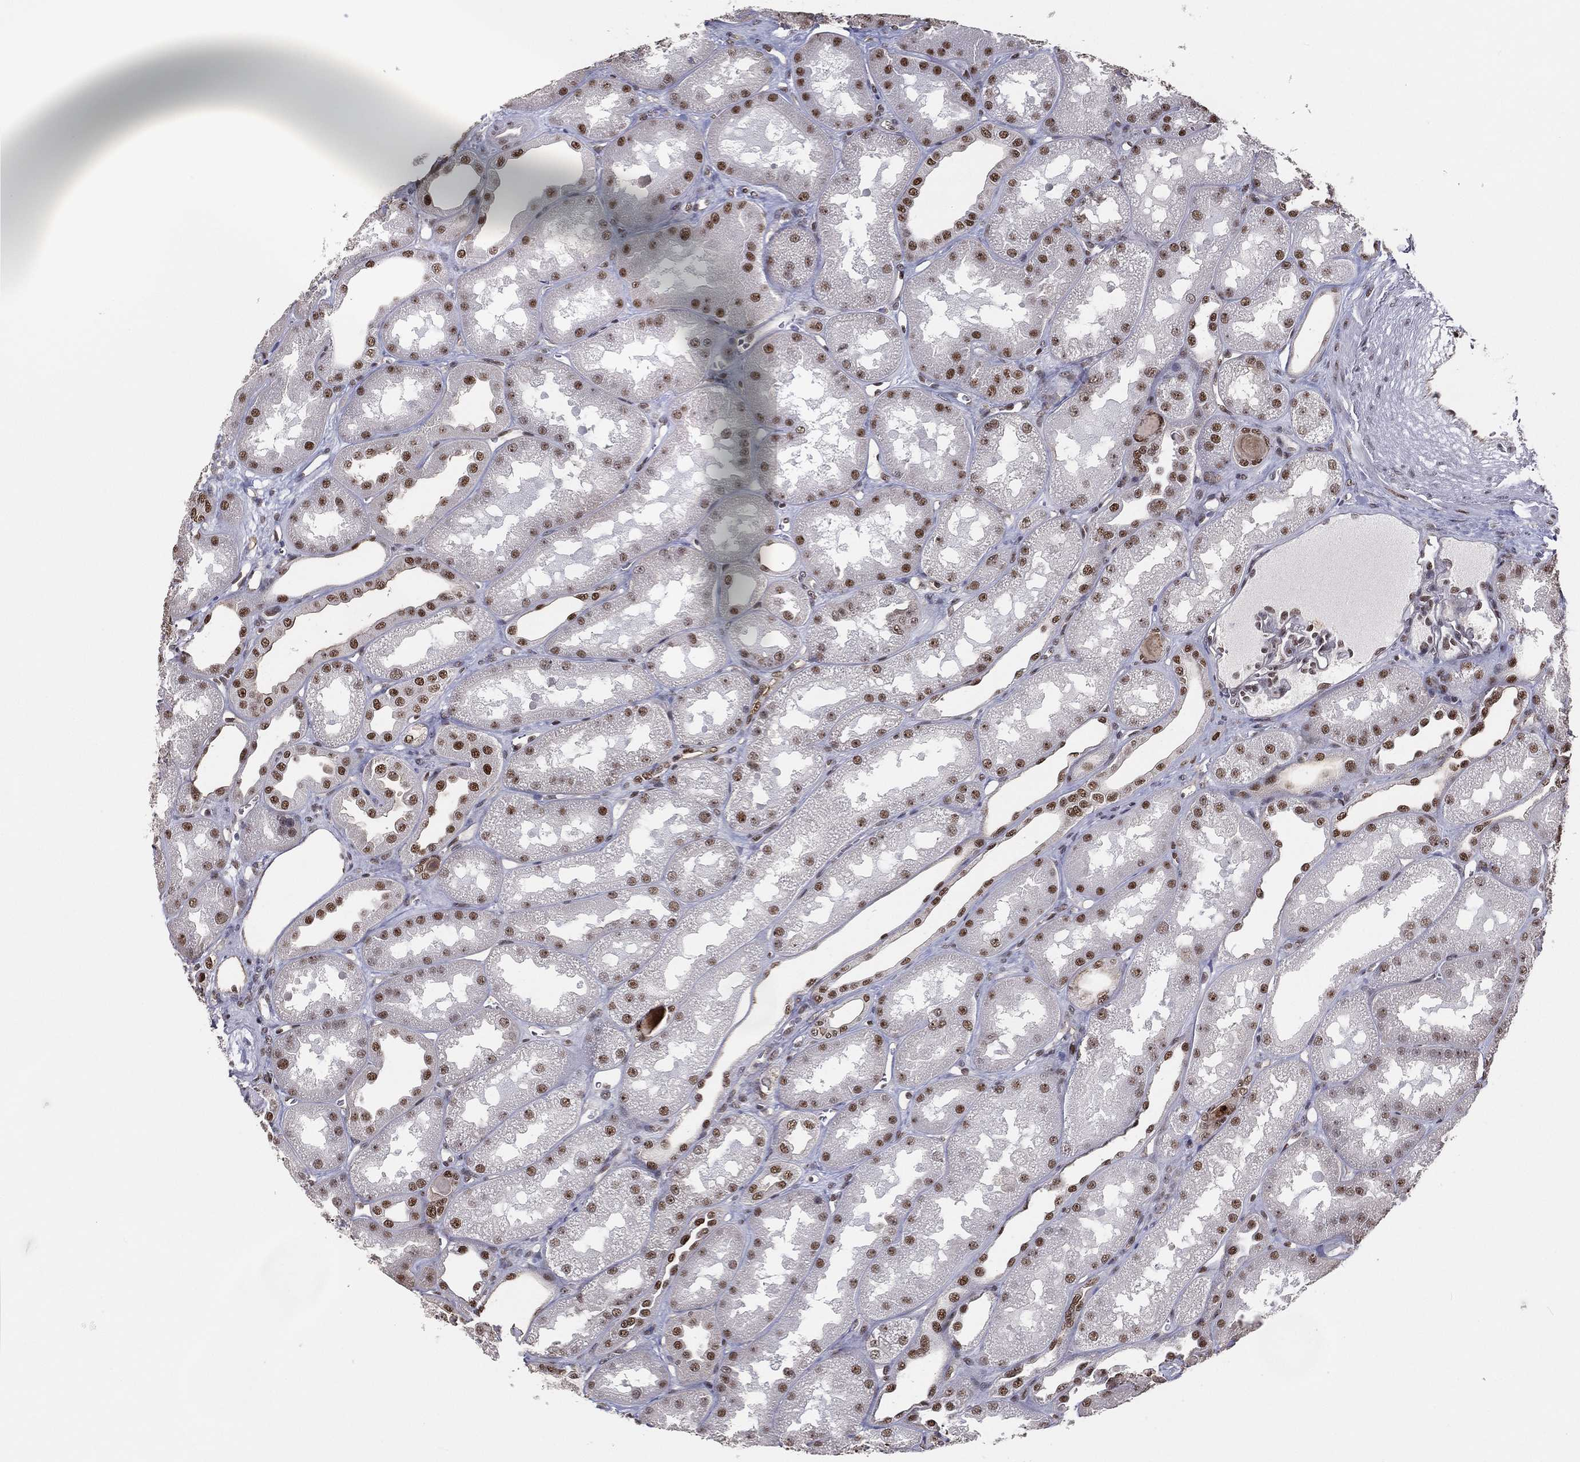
{"staining": {"intensity": "moderate", "quantity": "25%-75%", "location": "nuclear"}, "tissue": "kidney", "cell_type": "Cells in glomeruli", "image_type": "normal", "snomed": [{"axis": "morphology", "description": "Normal tissue, NOS"}, {"axis": "topography", "description": "Kidney"}], "caption": "Protein expression analysis of normal kidney reveals moderate nuclear staining in about 25%-75% of cells in glomeruli. (Stains: DAB (3,3'-diaminobenzidine) in brown, nuclei in blue, Microscopy: brightfield microscopy at high magnification).", "gene": "GPALPP1", "patient": {"sex": "male", "age": 61}}